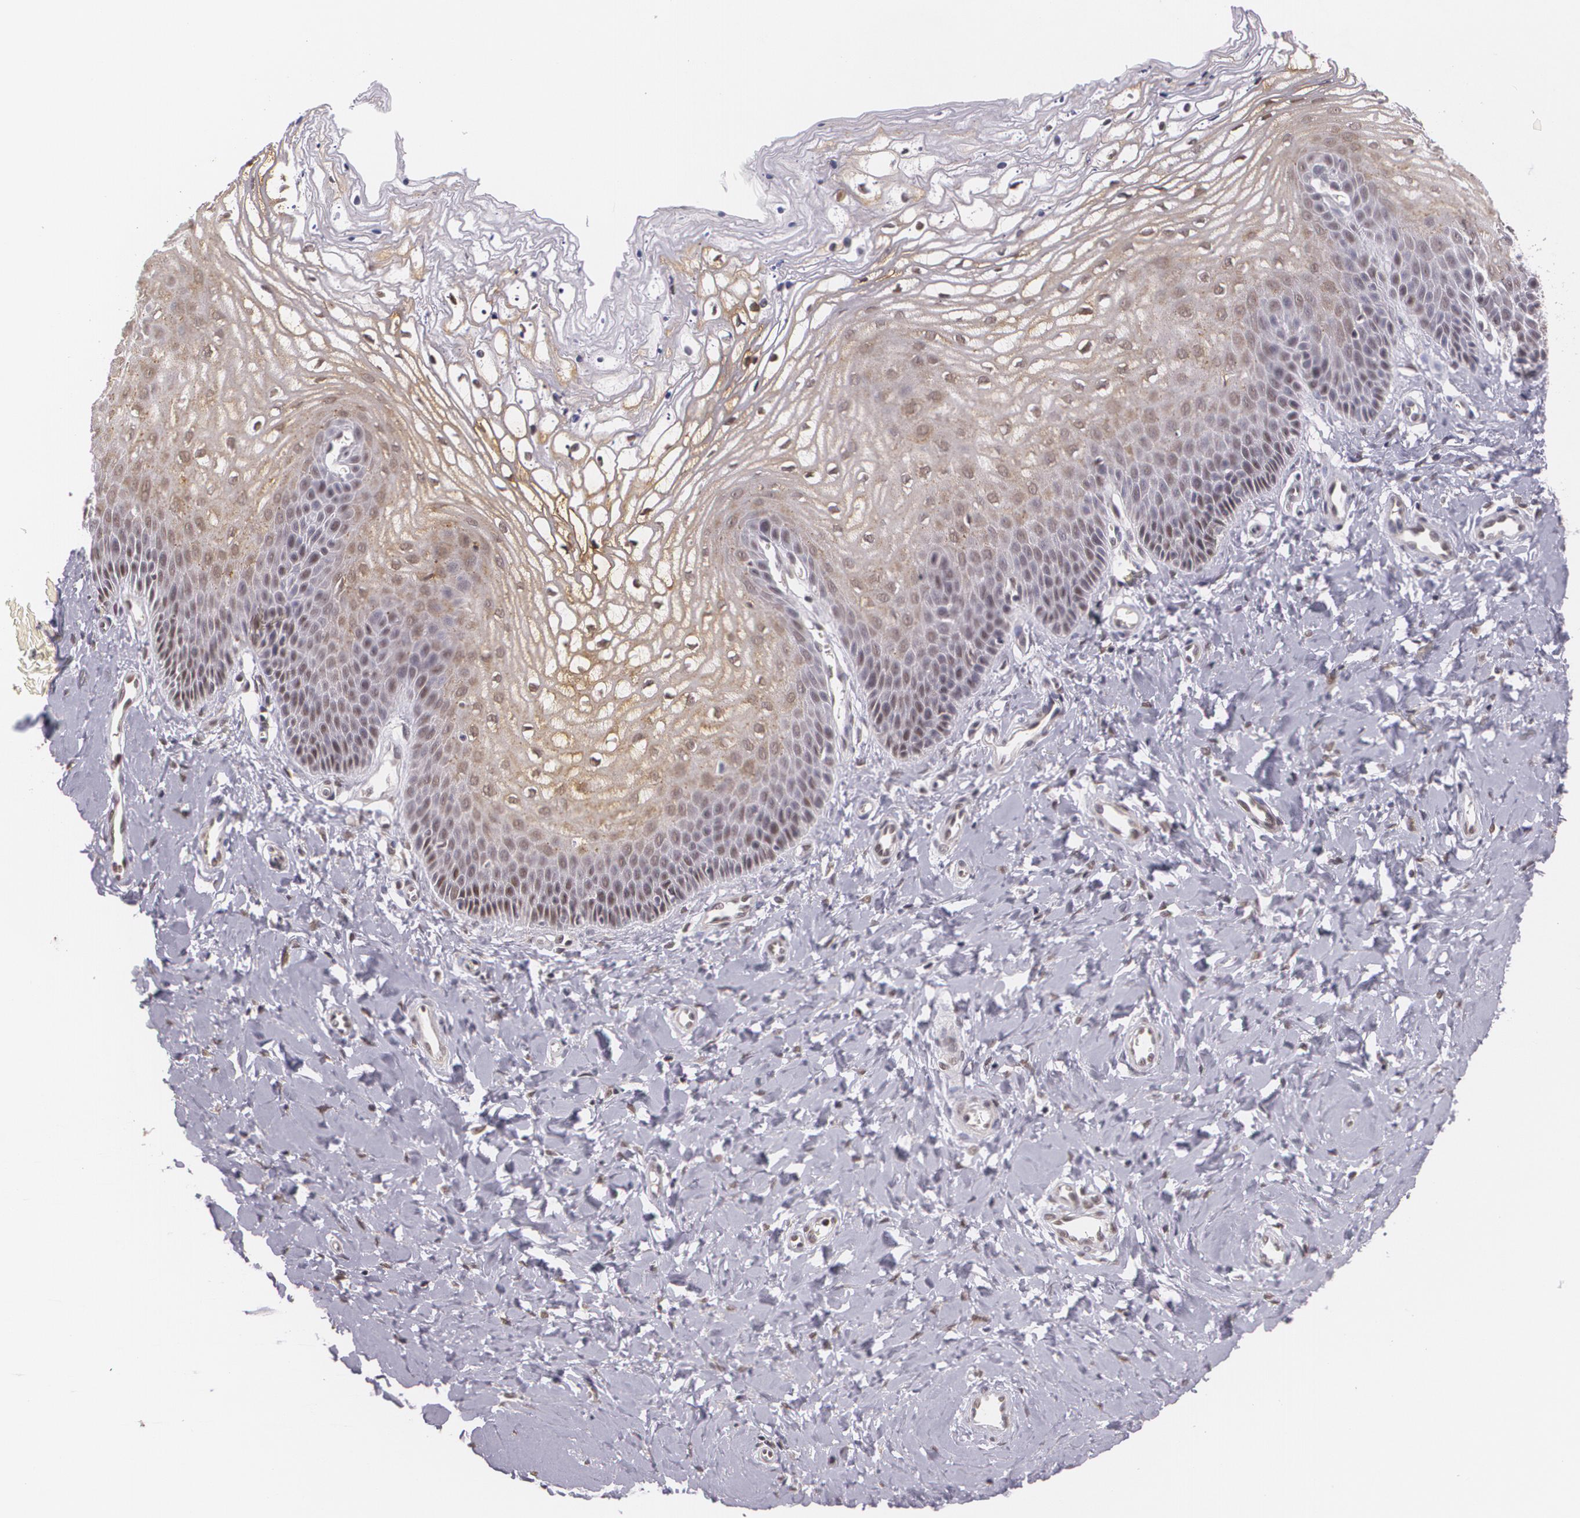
{"staining": {"intensity": "moderate", "quantity": "25%-75%", "location": "cytoplasmic/membranous,nuclear"}, "tissue": "vagina", "cell_type": "Squamous epithelial cells", "image_type": "normal", "snomed": [{"axis": "morphology", "description": "Normal tissue, NOS"}, {"axis": "topography", "description": "Vagina"}], "caption": "Brown immunohistochemical staining in normal vagina exhibits moderate cytoplasmic/membranous,nuclear expression in about 25%-75% of squamous epithelial cells. The staining is performed using DAB brown chromogen to label protein expression. The nuclei are counter-stained blue using hematoxylin.", "gene": "ALX1", "patient": {"sex": "female", "age": 68}}